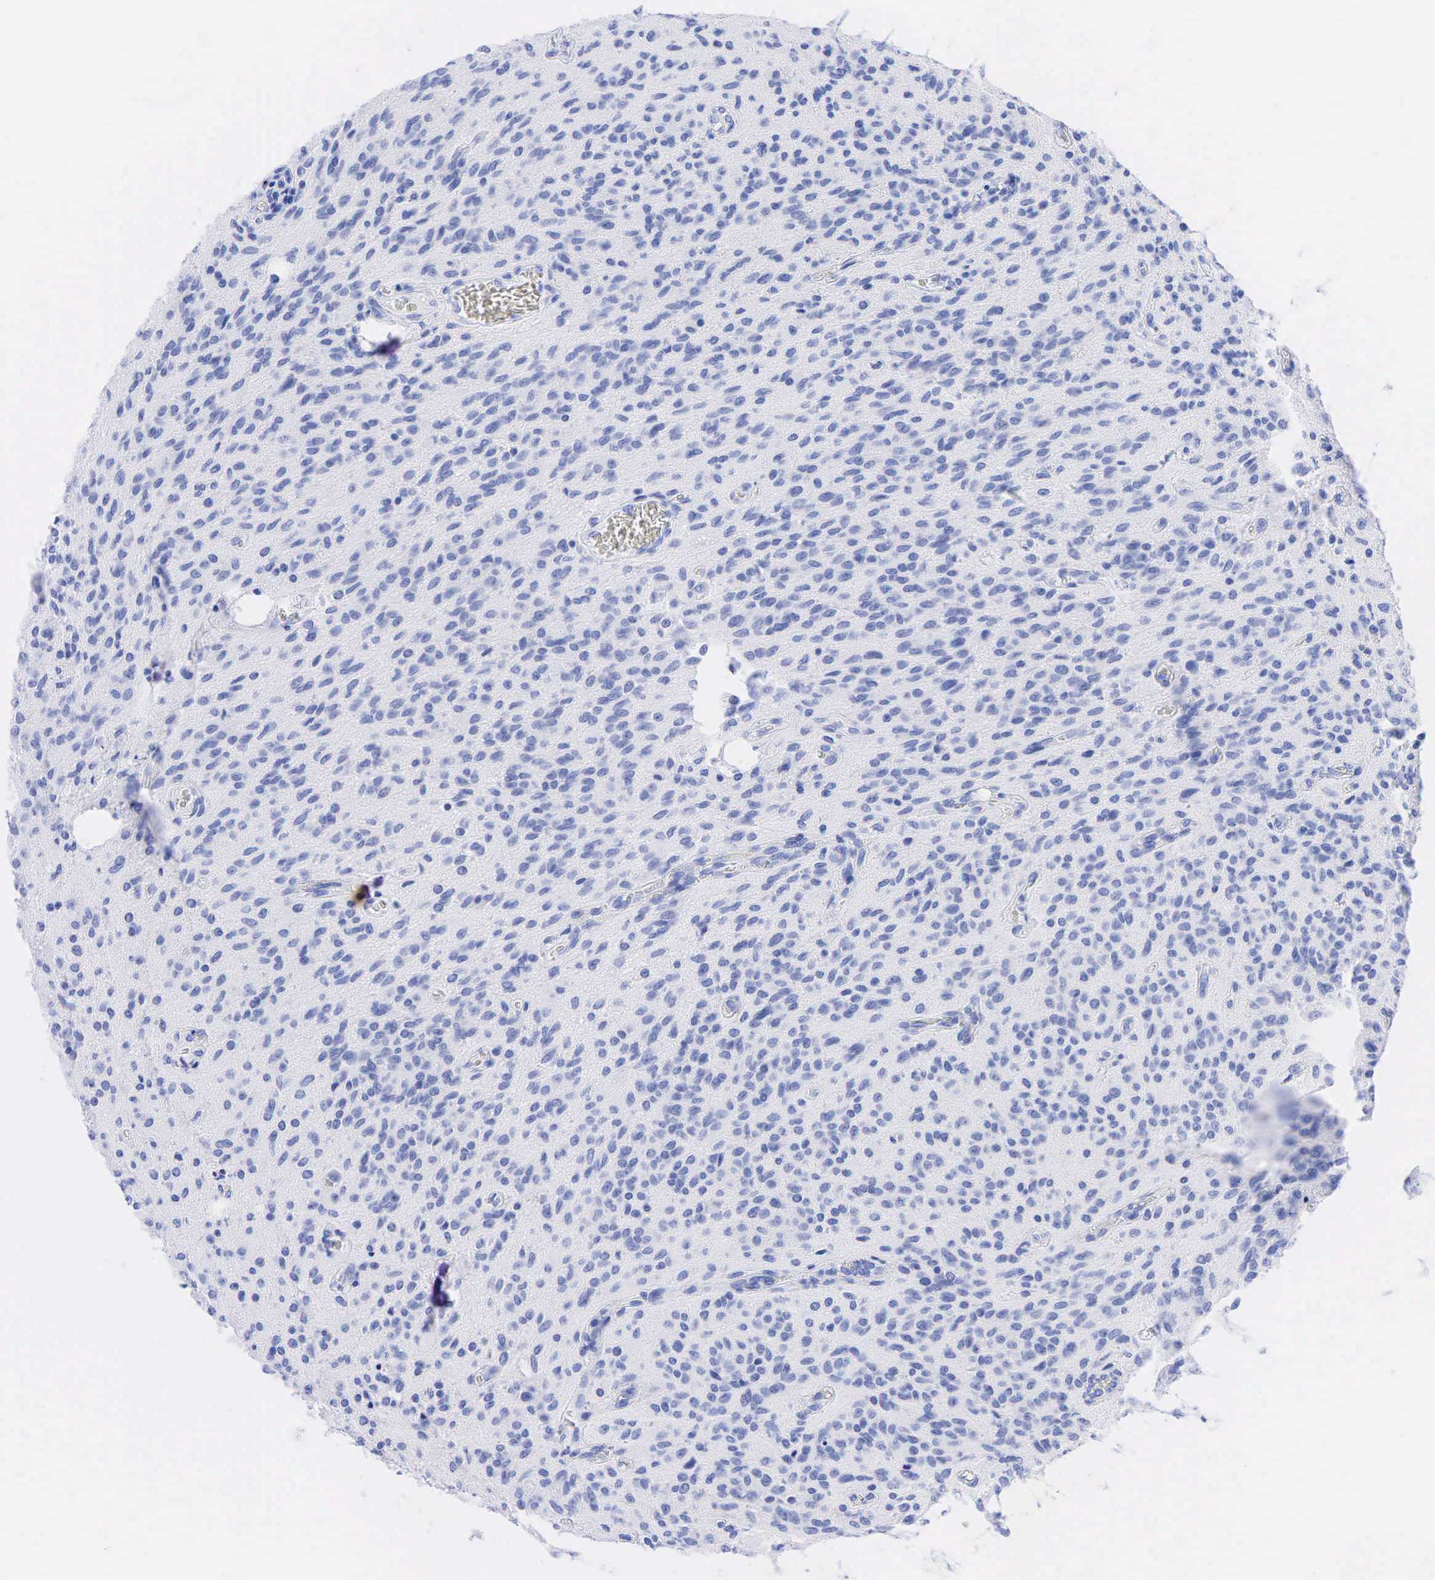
{"staining": {"intensity": "negative", "quantity": "none", "location": "none"}, "tissue": "glioma", "cell_type": "Tumor cells", "image_type": "cancer", "snomed": [{"axis": "morphology", "description": "Glioma, malignant, Low grade"}, {"axis": "topography", "description": "Brain"}], "caption": "DAB (3,3'-diaminobenzidine) immunohistochemical staining of human malignant glioma (low-grade) displays no significant expression in tumor cells.", "gene": "CEACAM5", "patient": {"sex": "female", "age": 15}}